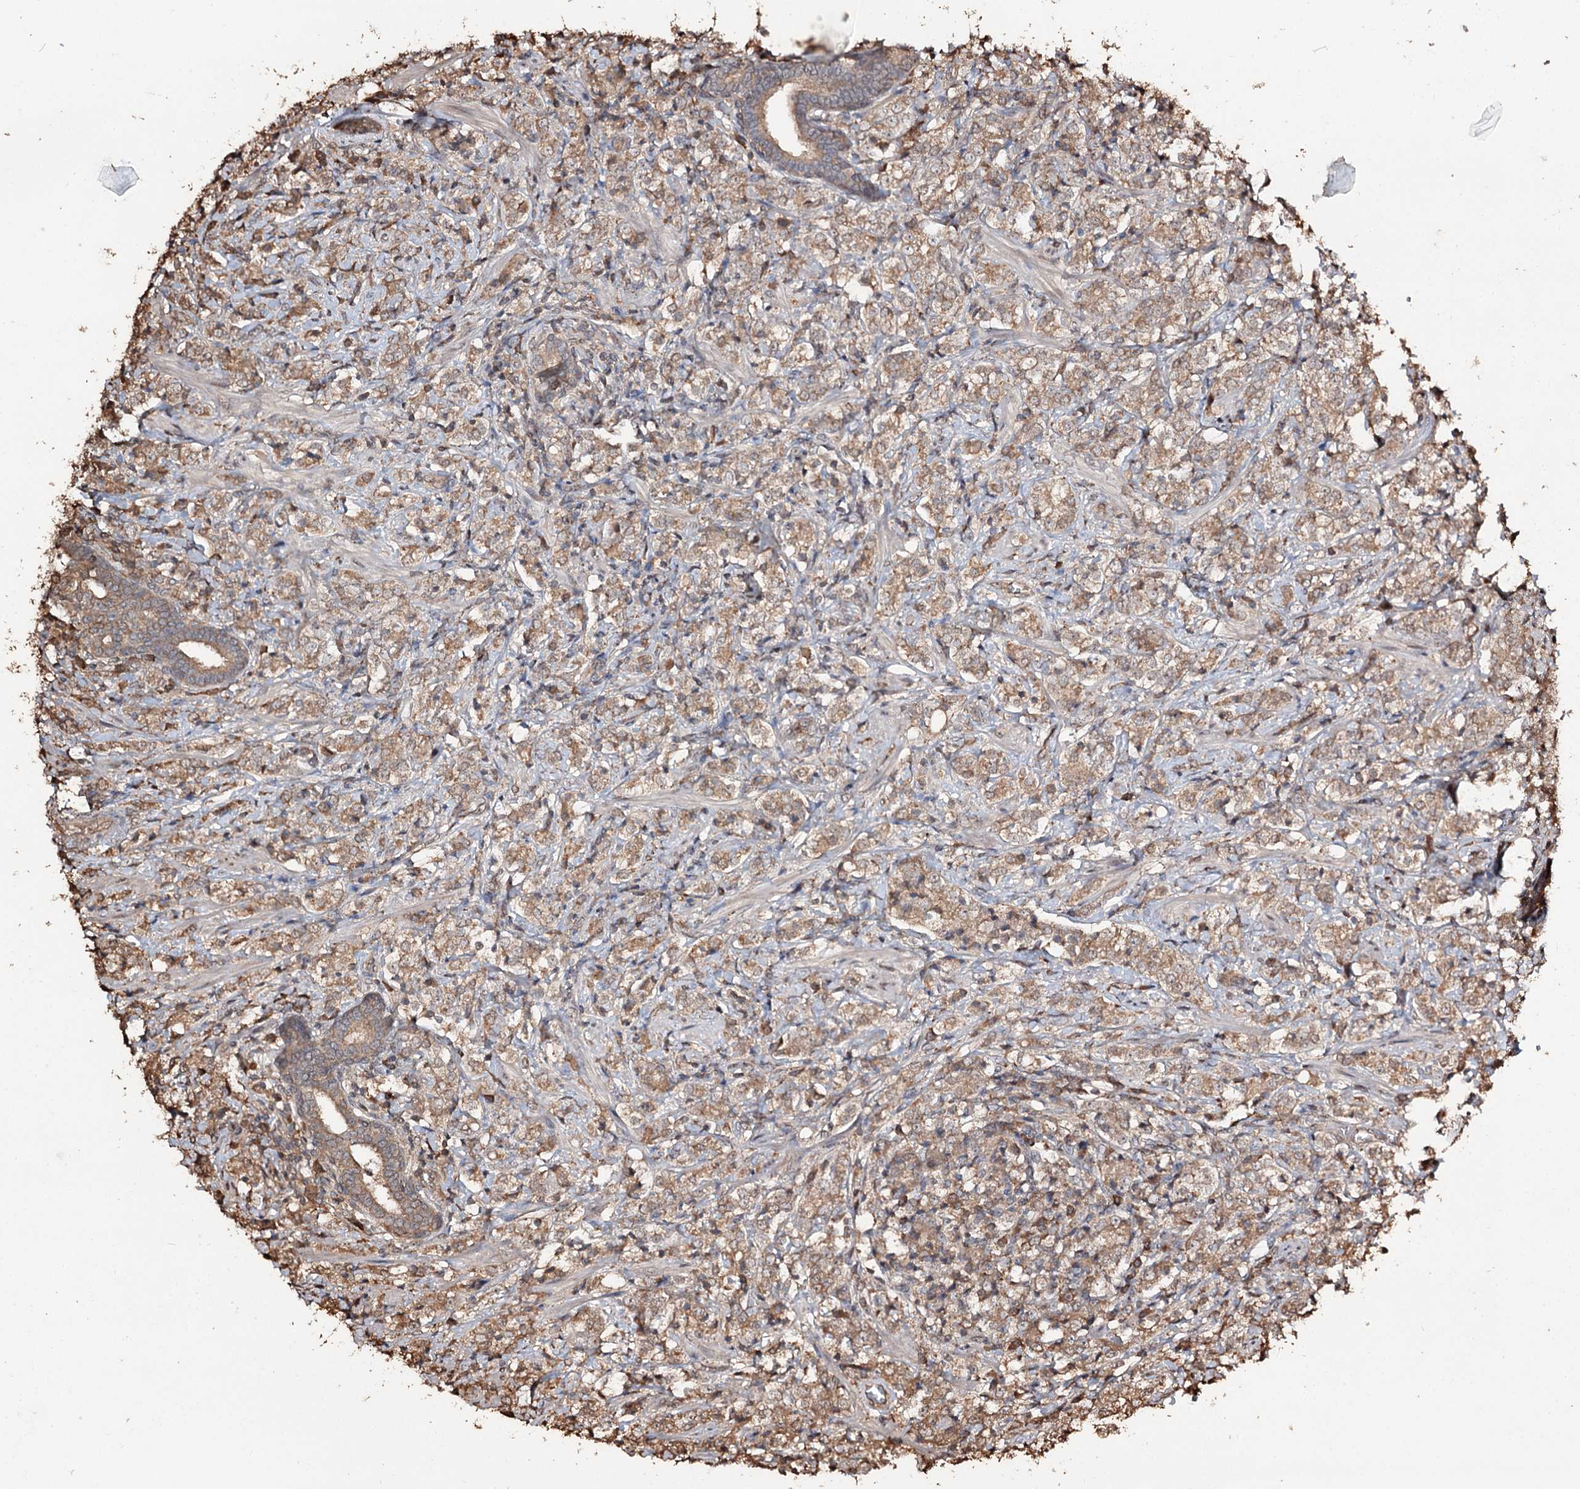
{"staining": {"intensity": "moderate", "quantity": ">75%", "location": "cytoplasmic/membranous"}, "tissue": "prostate cancer", "cell_type": "Tumor cells", "image_type": "cancer", "snomed": [{"axis": "morphology", "description": "Adenocarcinoma, High grade"}, {"axis": "topography", "description": "Prostate"}], "caption": "Immunohistochemistry image of neoplastic tissue: adenocarcinoma (high-grade) (prostate) stained using immunohistochemistry exhibits medium levels of moderate protein expression localized specifically in the cytoplasmic/membranous of tumor cells, appearing as a cytoplasmic/membranous brown color.", "gene": "PLCH1", "patient": {"sex": "male", "age": 69}}